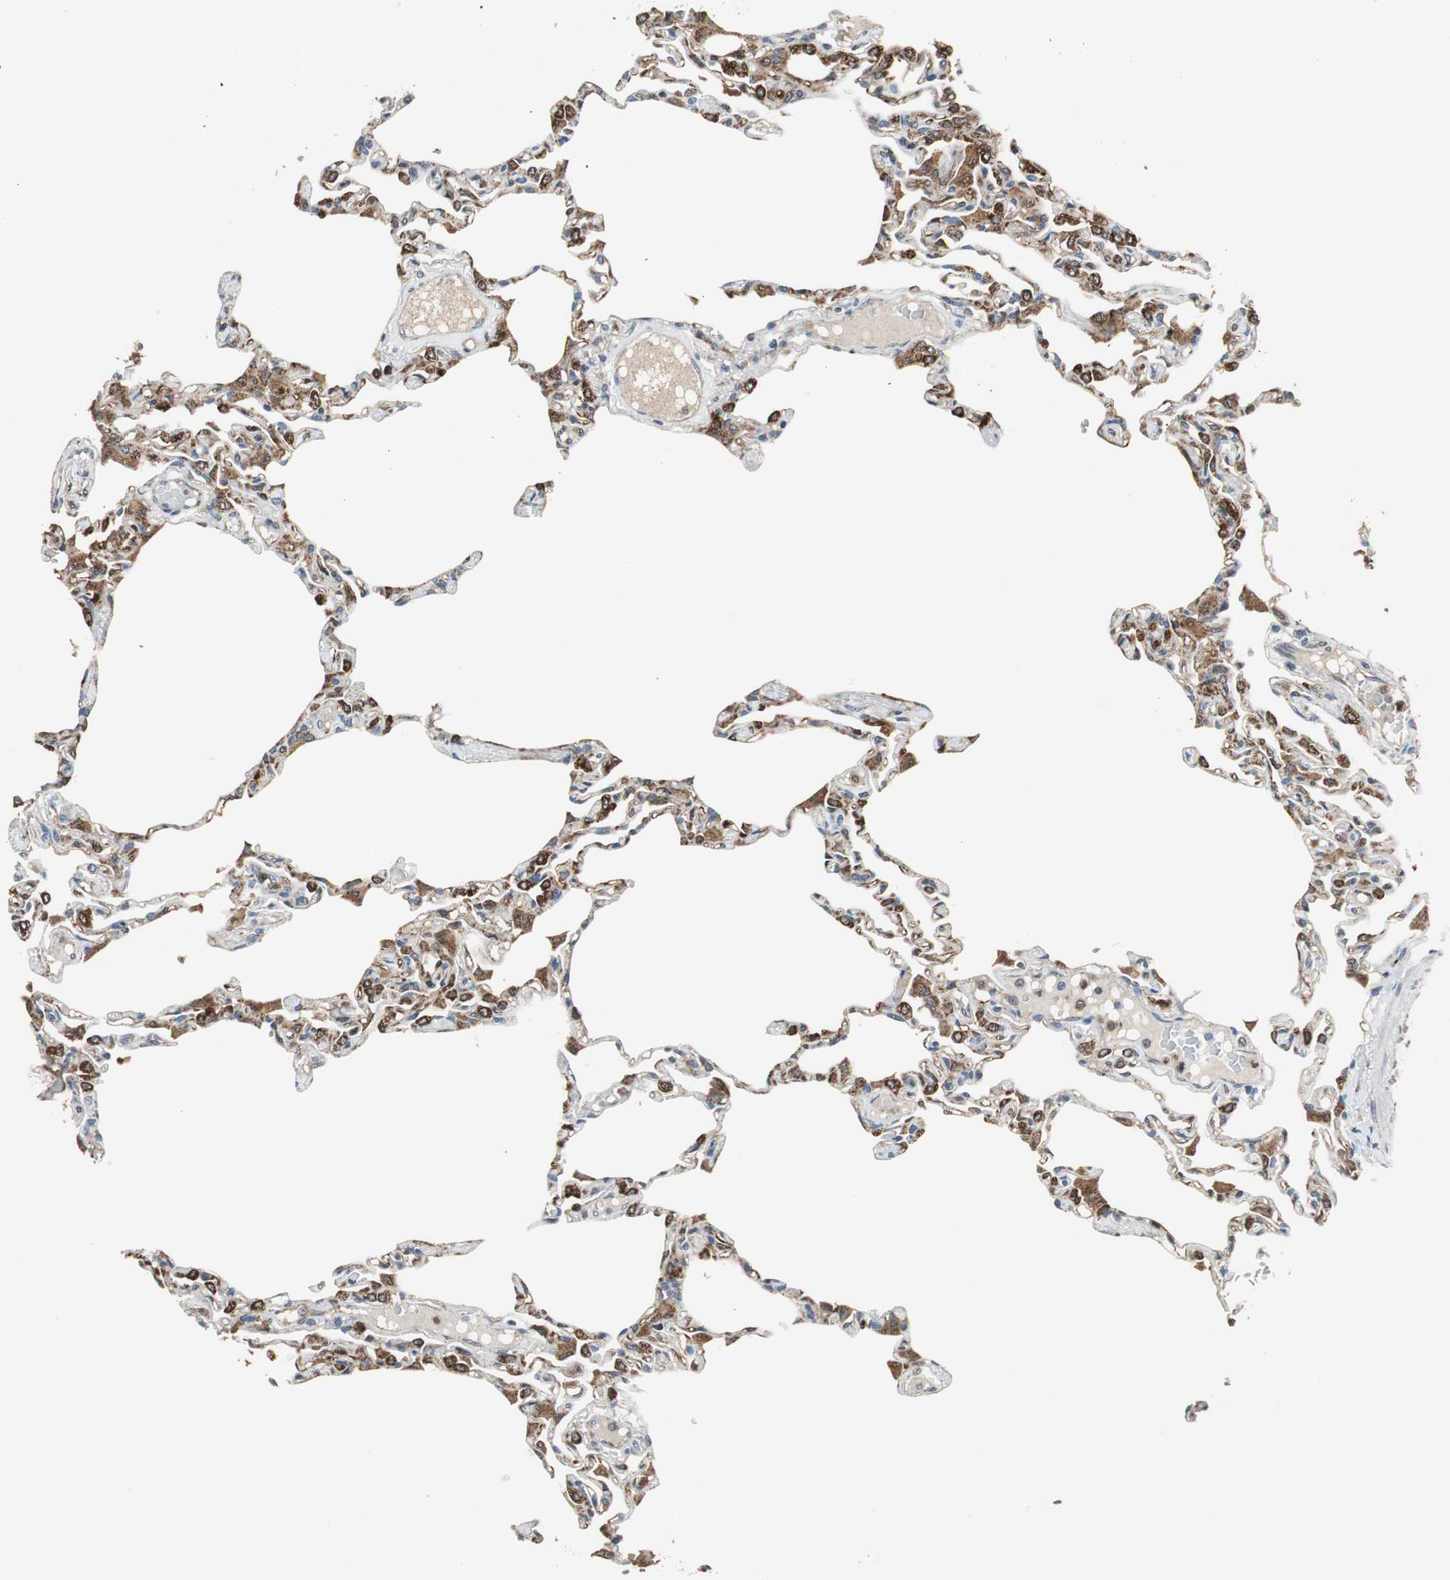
{"staining": {"intensity": "strong", "quantity": "25%-75%", "location": "cytoplasmic/membranous,nuclear"}, "tissue": "lung", "cell_type": "Alveolar cells", "image_type": "normal", "snomed": [{"axis": "morphology", "description": "Normal tissue, NOS"}, {"axis": "topography", "description": "Lung"}], "caption": "The image demonstrates a brown stain indicating the presence of a protein in the cytoplasmic/membranous,nuclear of alveolar cells in lung.", "gene": "PI4KB", "patient": {"sex": "female", "age": 49}}